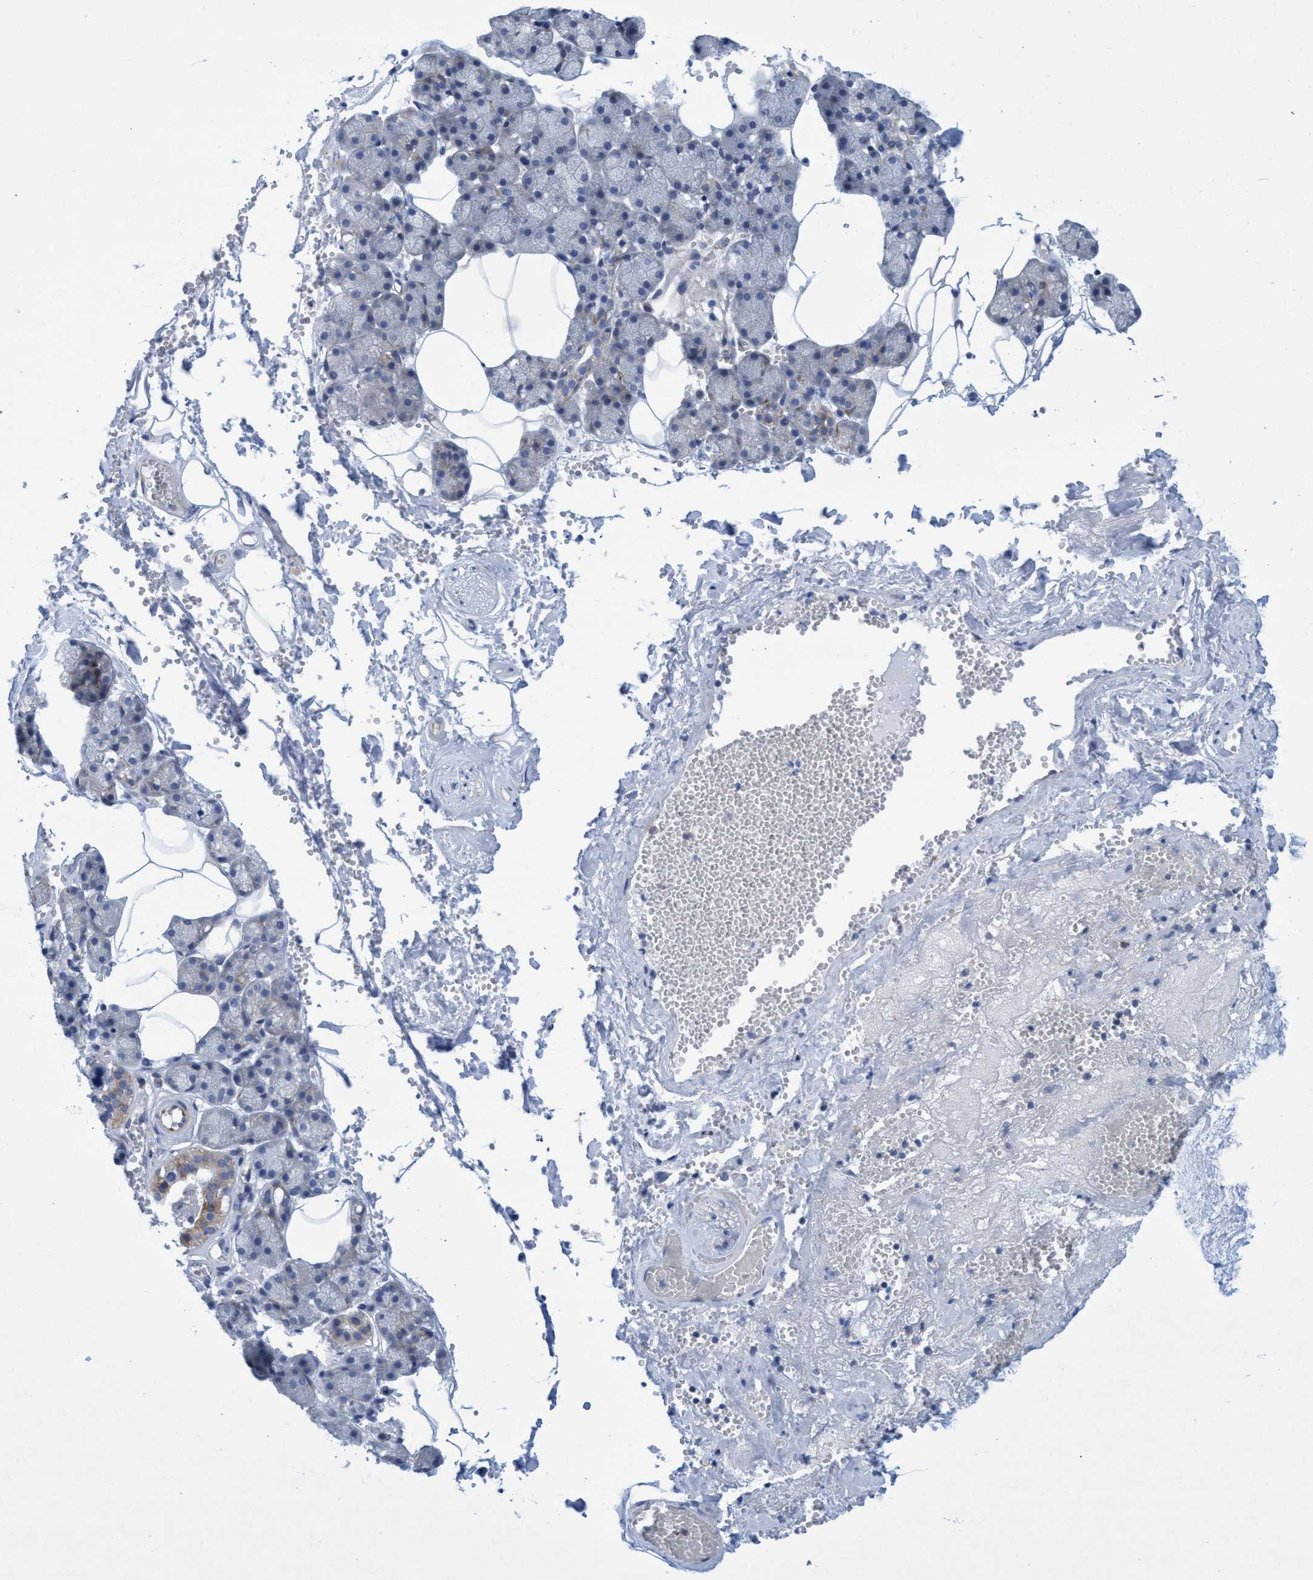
{"staining": {"intensity": "moderate", "quantity": "<25%", "location": "cytoplasmic/membranous"}, "tissue": "salivary gland", "cell_type": "Glandular cells", "image_type": "normal", "snomed": [{"axis": "morphology", "description": "Normal tissue, NOS"}, {"axis": "topography", "description": "Salivary gland"}], "caption": "A micrograph showing moderate cytoplasmic/membranous staining in approximately <25% of glandular cells in unremarkable salivary gland, as visualized by brown immunohistochemical staining.", "gene": "R3HCC1", "patient": {"sex": "male", "age": 62}}